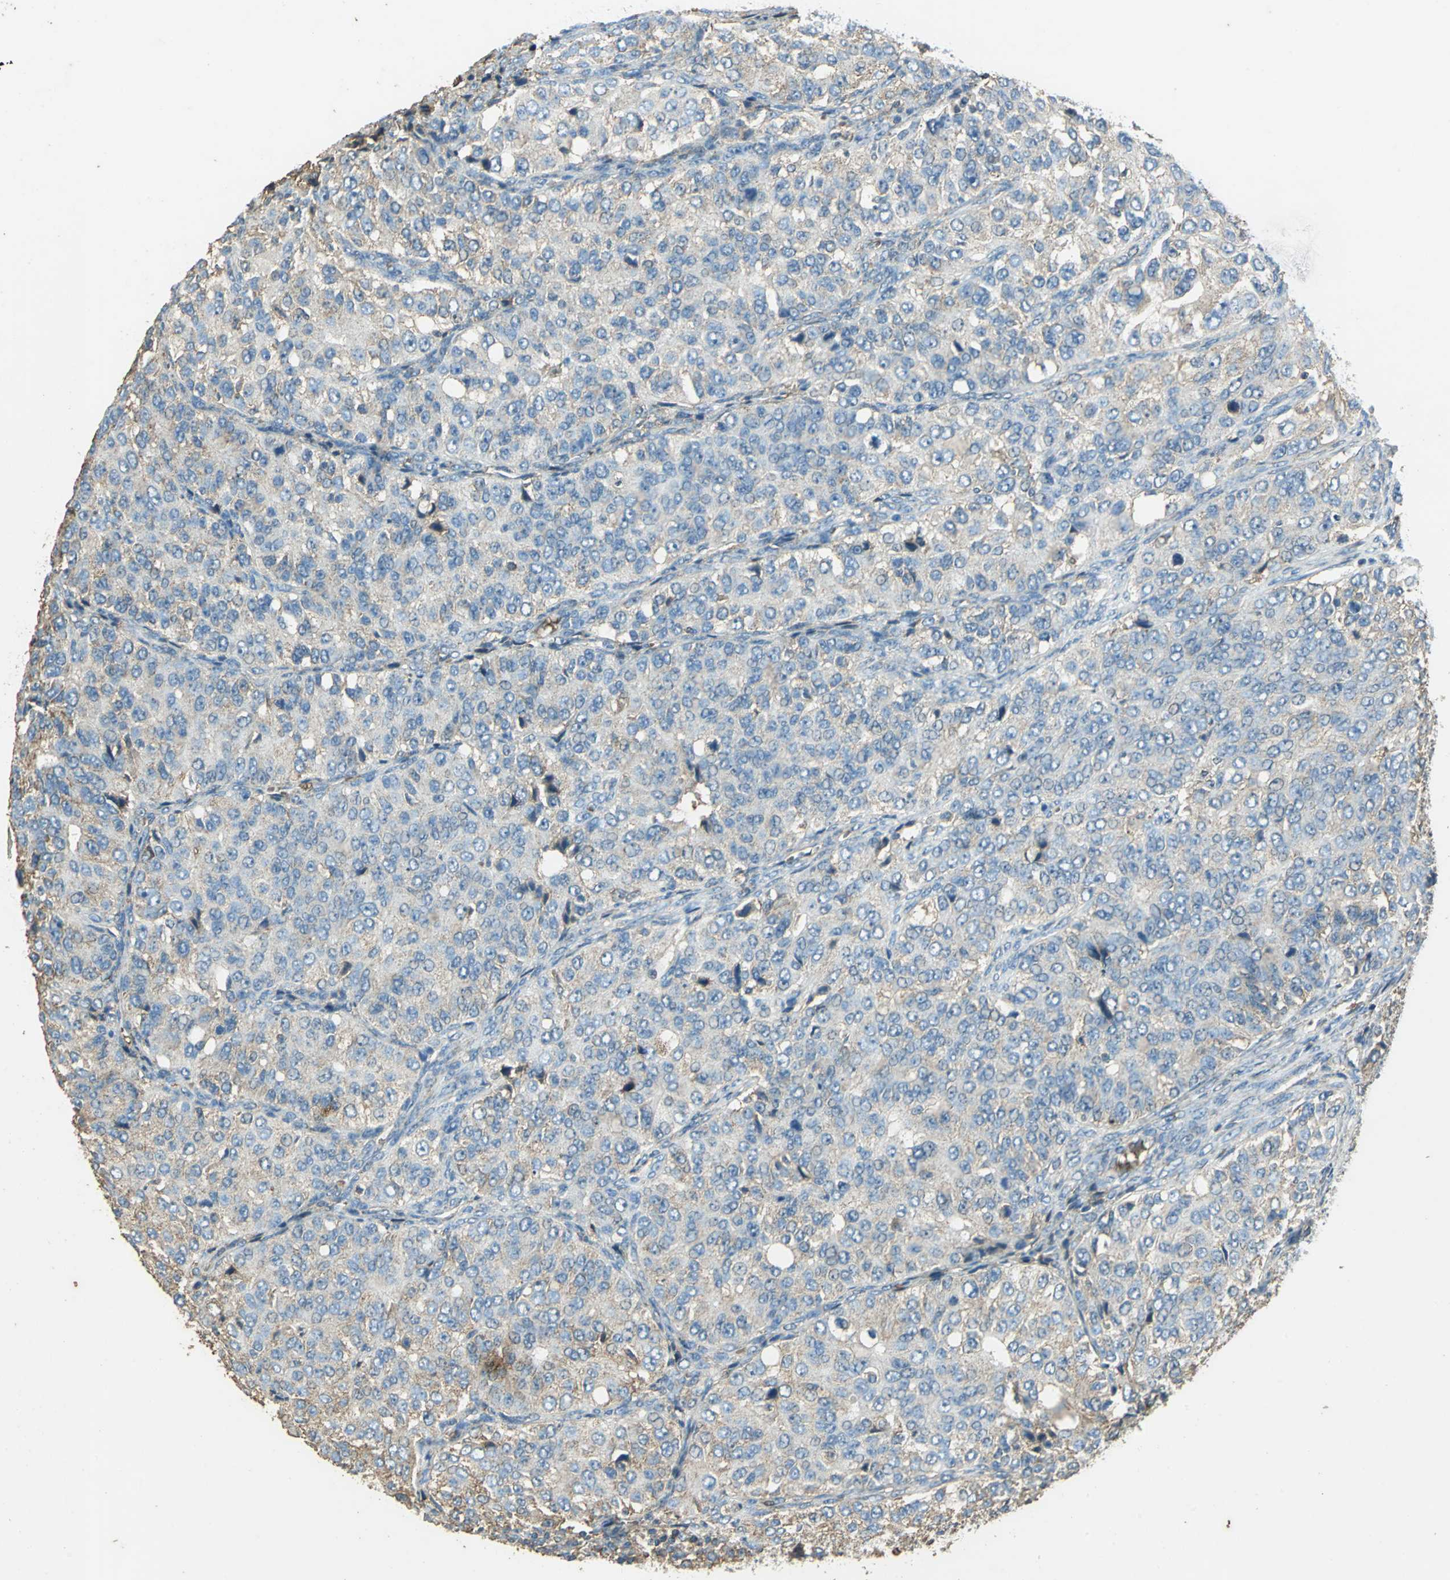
{"staining": {"intensity": "weak", "quantity": ">75%", "location": "cytoplasmic/membranous"}, "tissue": "ovarian cancer", "cell_type": "Tumor cells", "image_type": "cancer", "snomed": [{"axis": "morphology", "description": "Carcinoma, endometroid"}, {"axis": "topography", "description": "Ovary"}], "caption": "A photomicrograph showing weak cytoplasmic/membranous staining in approximately >75% of tumor cells in ovarian cancer (endometroid carcinoma), as visualized by brown immunohistochemical staining.", "gene": "TRAPPC2", "patient": {"sex": "female", "age": 51}}